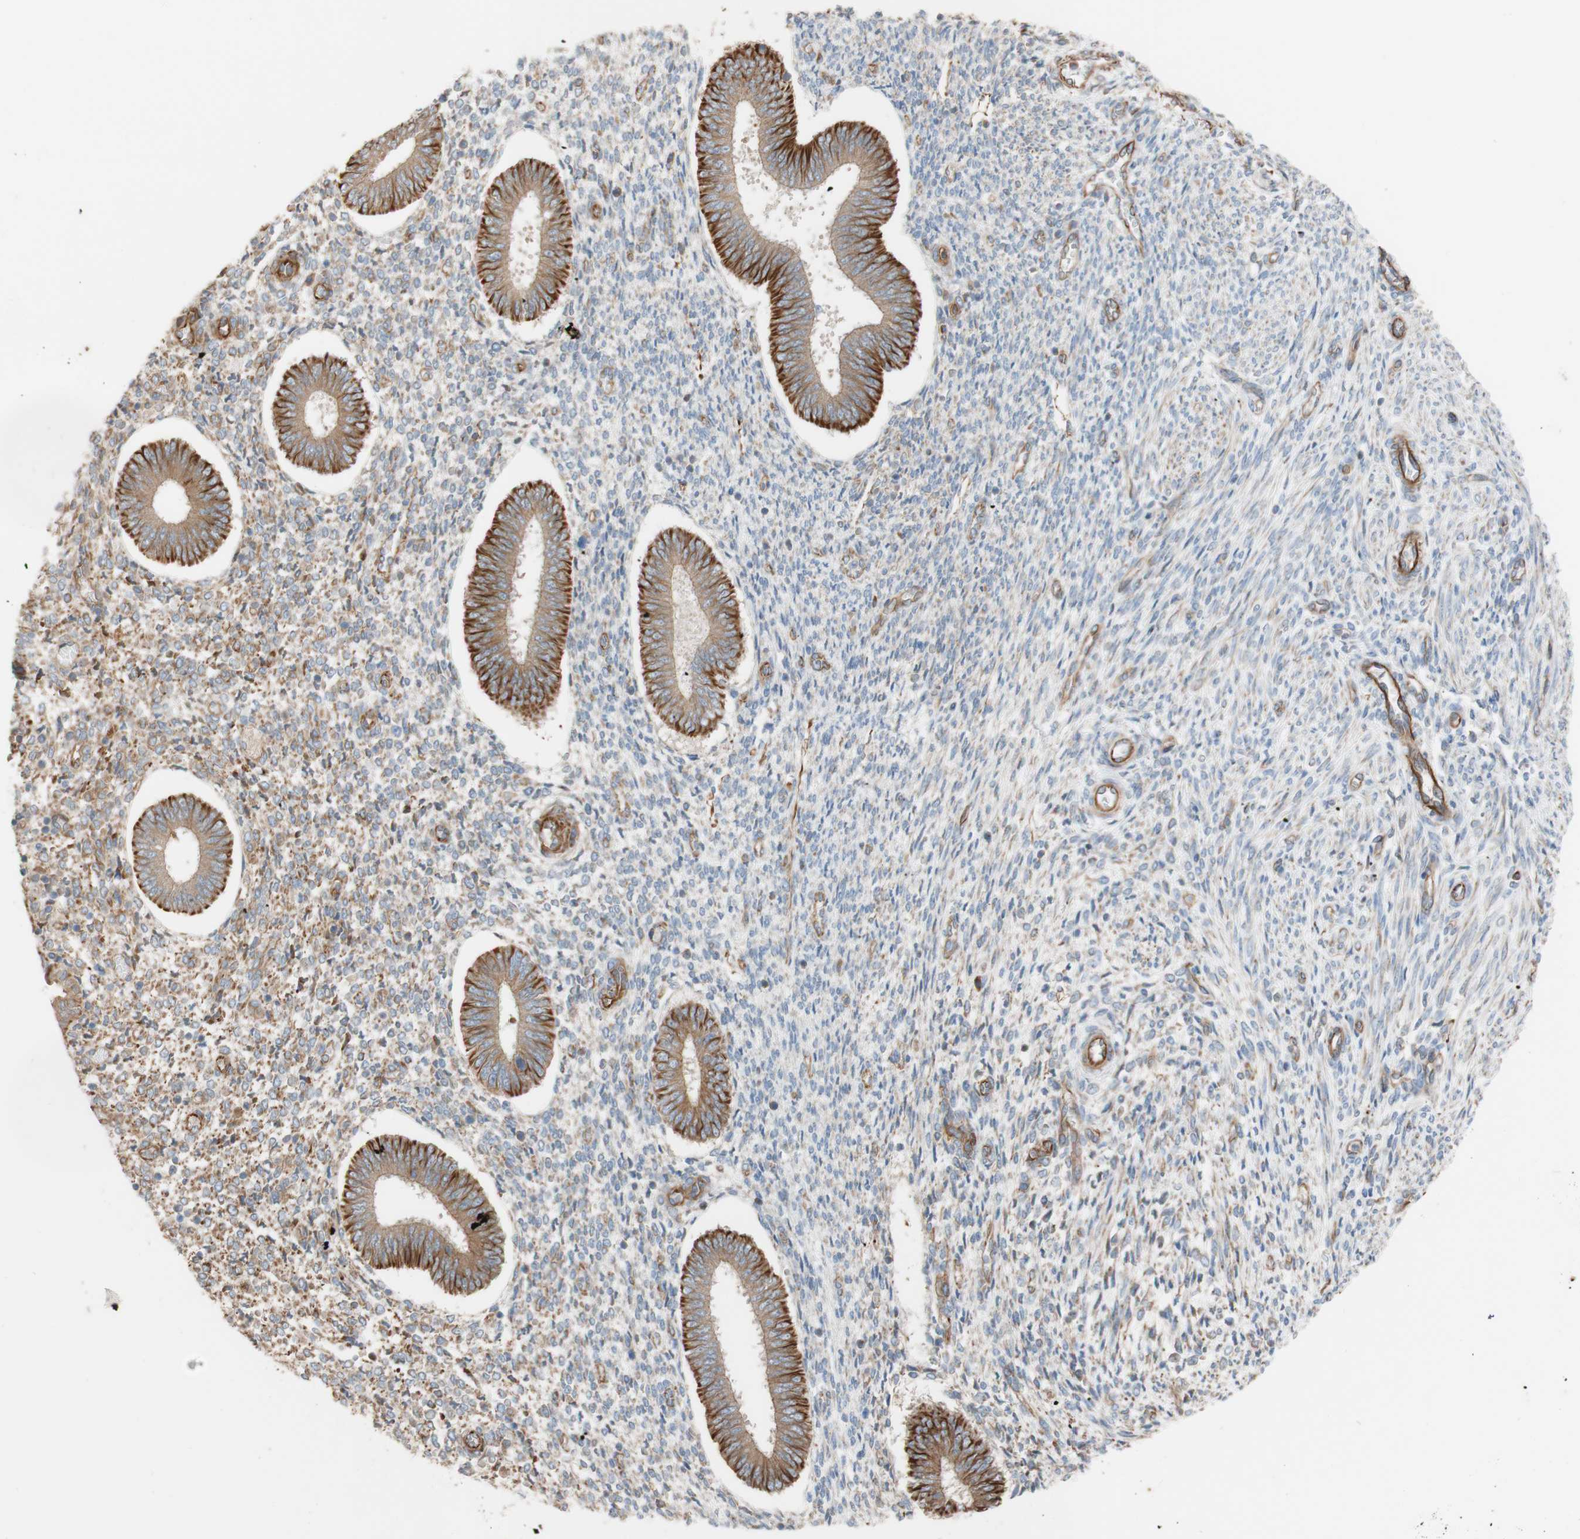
{"staining": {"intensity": "moderate", "quantity": ">75%", "location": "cytoplasmic/membranous"}, "tissue": "endometrium", "cell_type": "Cells in endometrial stroma", "image_type": "normal", "snomed": [{"axis": "morphology", "description": "Normal tissue, NOS"}, {"axis": "topography", "description": "Endometrium"}], "caption": "A high-resolution histopathology image shows IHC staining of unremarkable endometrium, which displays moderate cytoplasmic/membranous positivity in approximately >75% of cells in endometrial stroma.", "gene": "C1orf43", "patient": {"sex": "female", "age": 35}}